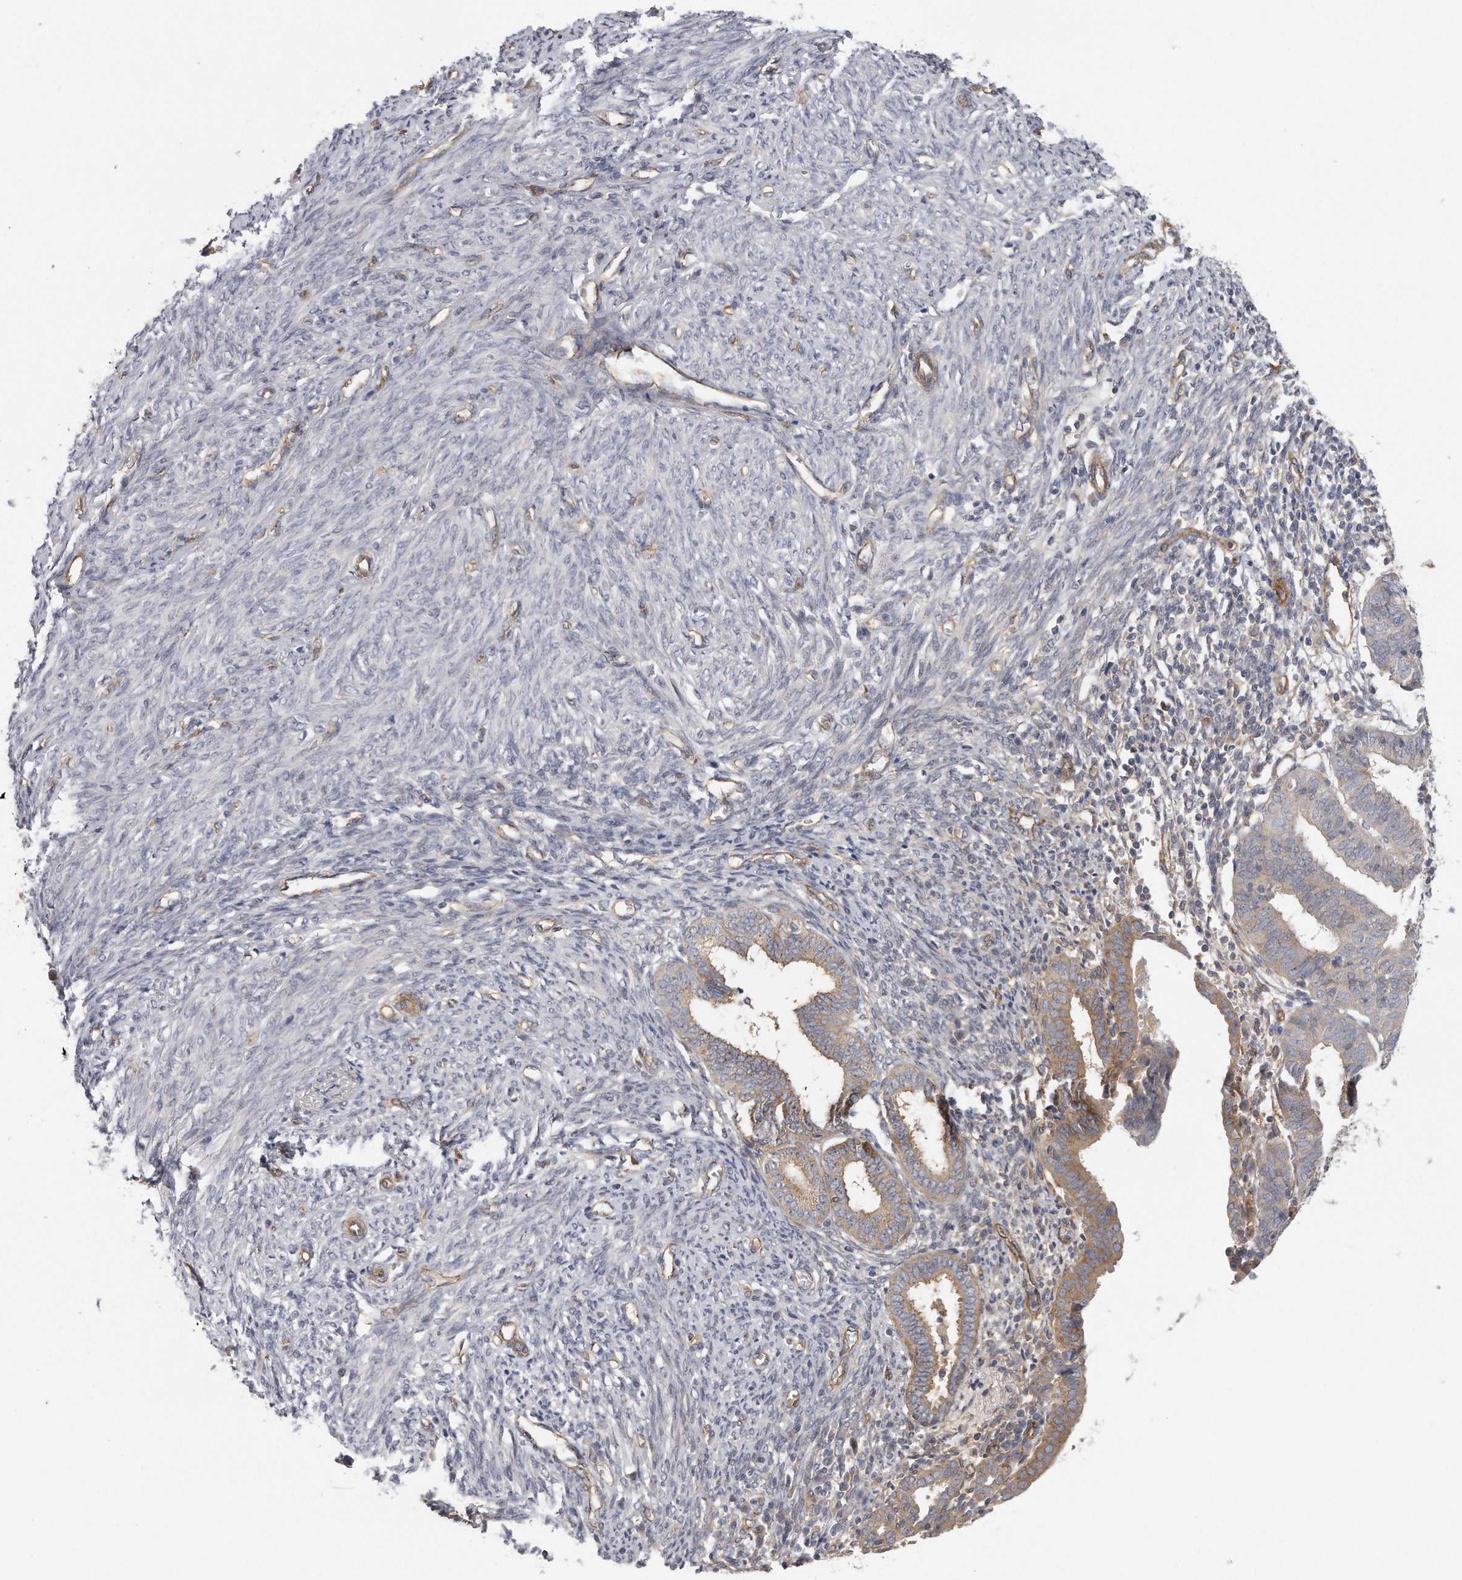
{"staining": {"intensity": "moderate", "quantity": "<25%", "location": "cytoplasmic/membranous"}, "tissue": "endometrial cancer", "cell_type": "Tumor cells", "image_type": "cancer", "snomed": [{"axis": "morphology", "description": "Adenocarcinoma, NOS"}, {"axis": "topography", "description": "Uterus"}], "caption": "Brown immunohistochemical staining in human endometrial cancer reveals moderate cytoplasmic/membranous expression in about <25% of tumor cells.", "gene": "MTERF4", "patient": {"sex": "female", "age": 77}}